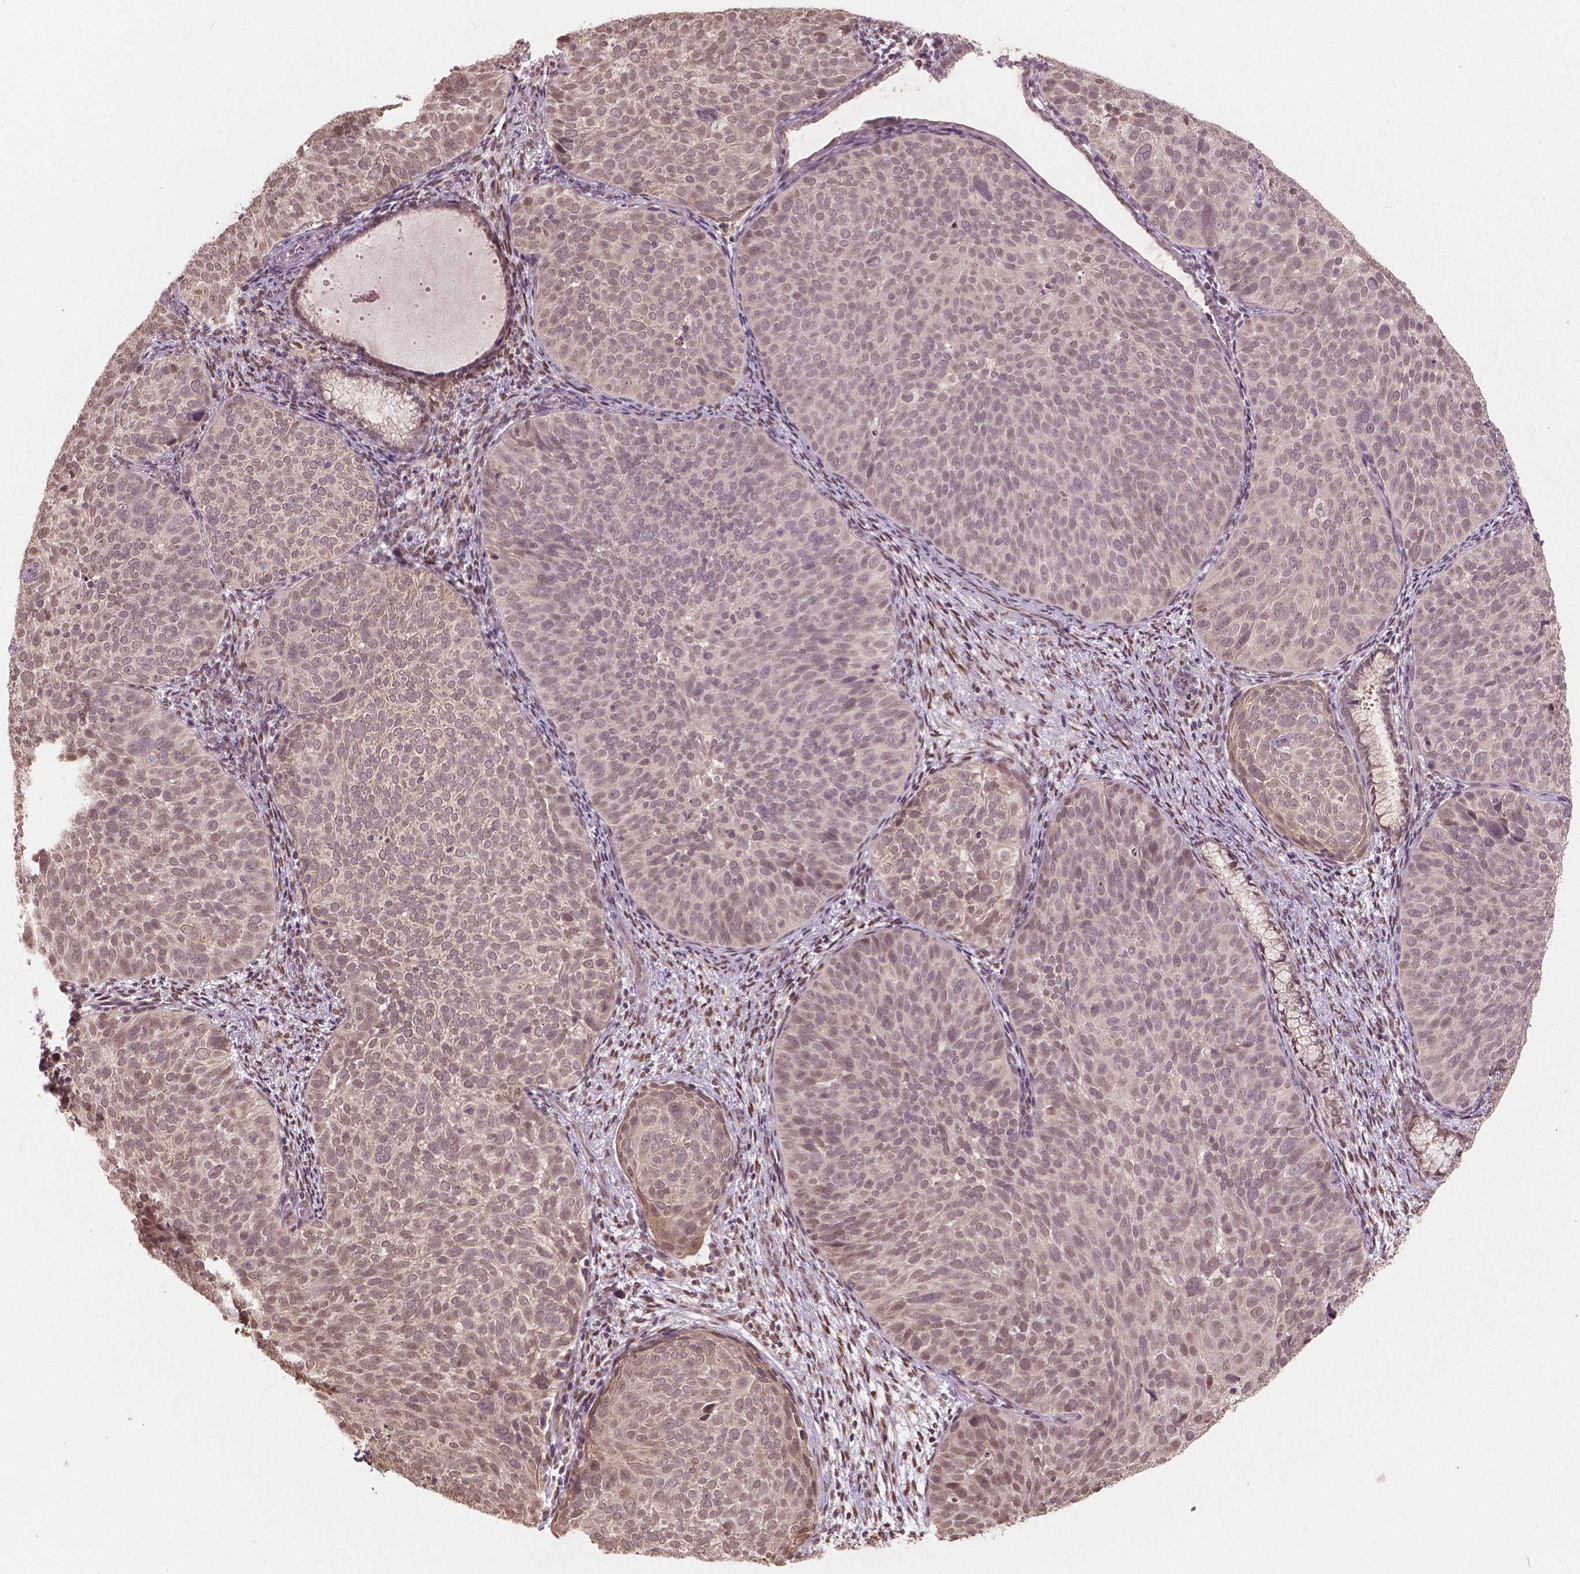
{"staining": {"intensity": "weak", "quantity": ">75%", "location": "nuclear"}, "tissue": "cervical cancer", "cell_type": "Tumor cells", "image_type": "cancer", "snomed": [{"axis": "morphology", "description": "Squamous cell carcinoma, NOS"}, {"axis": "topography", "description": "Cervix"}], "caption": "This histopathology image reveals IHC staining of squamous cell carcinoma (cervical), with low weak nuclear expression in about >75% of tumor cells.", "gene": "HOXA10", "patient": {"sex": "female", "age": 39}}